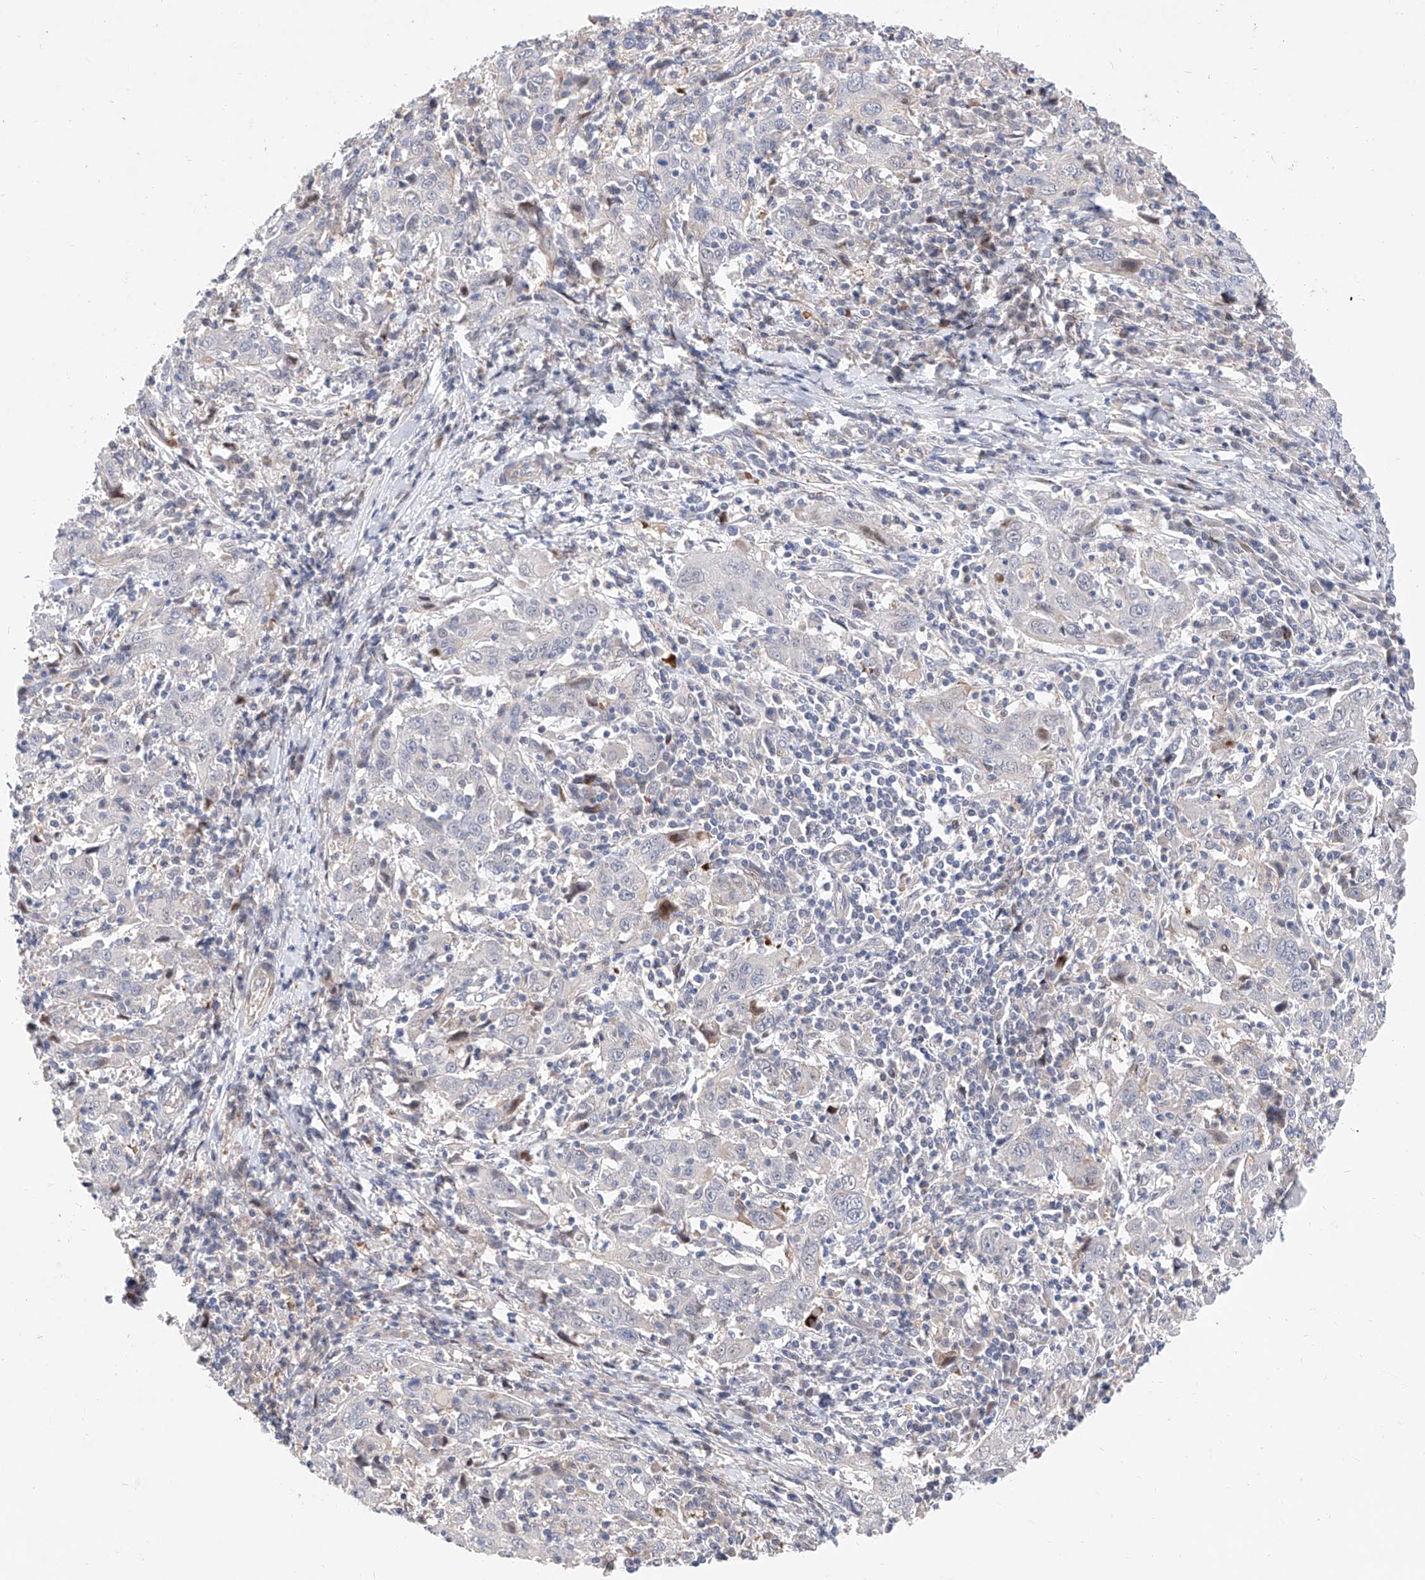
{"staining": {"intensity": "negative", "quantity": "none", "location": "none"}, "tissue": "cervical cancer", "cell_type": "Tumor cells", "image_type": "cancer", "snomed": [{"axis": "morphology", "description": "Squamous cell carcinoma, NOS"}, {"axis": "topography", "description": "Cervix"}], "caption": "Tumor cells show no significant positivity in squamous cell carcinoma (cervical).", "gene": "FUCA2", "patient": {"sex": "female", "age": 46}}